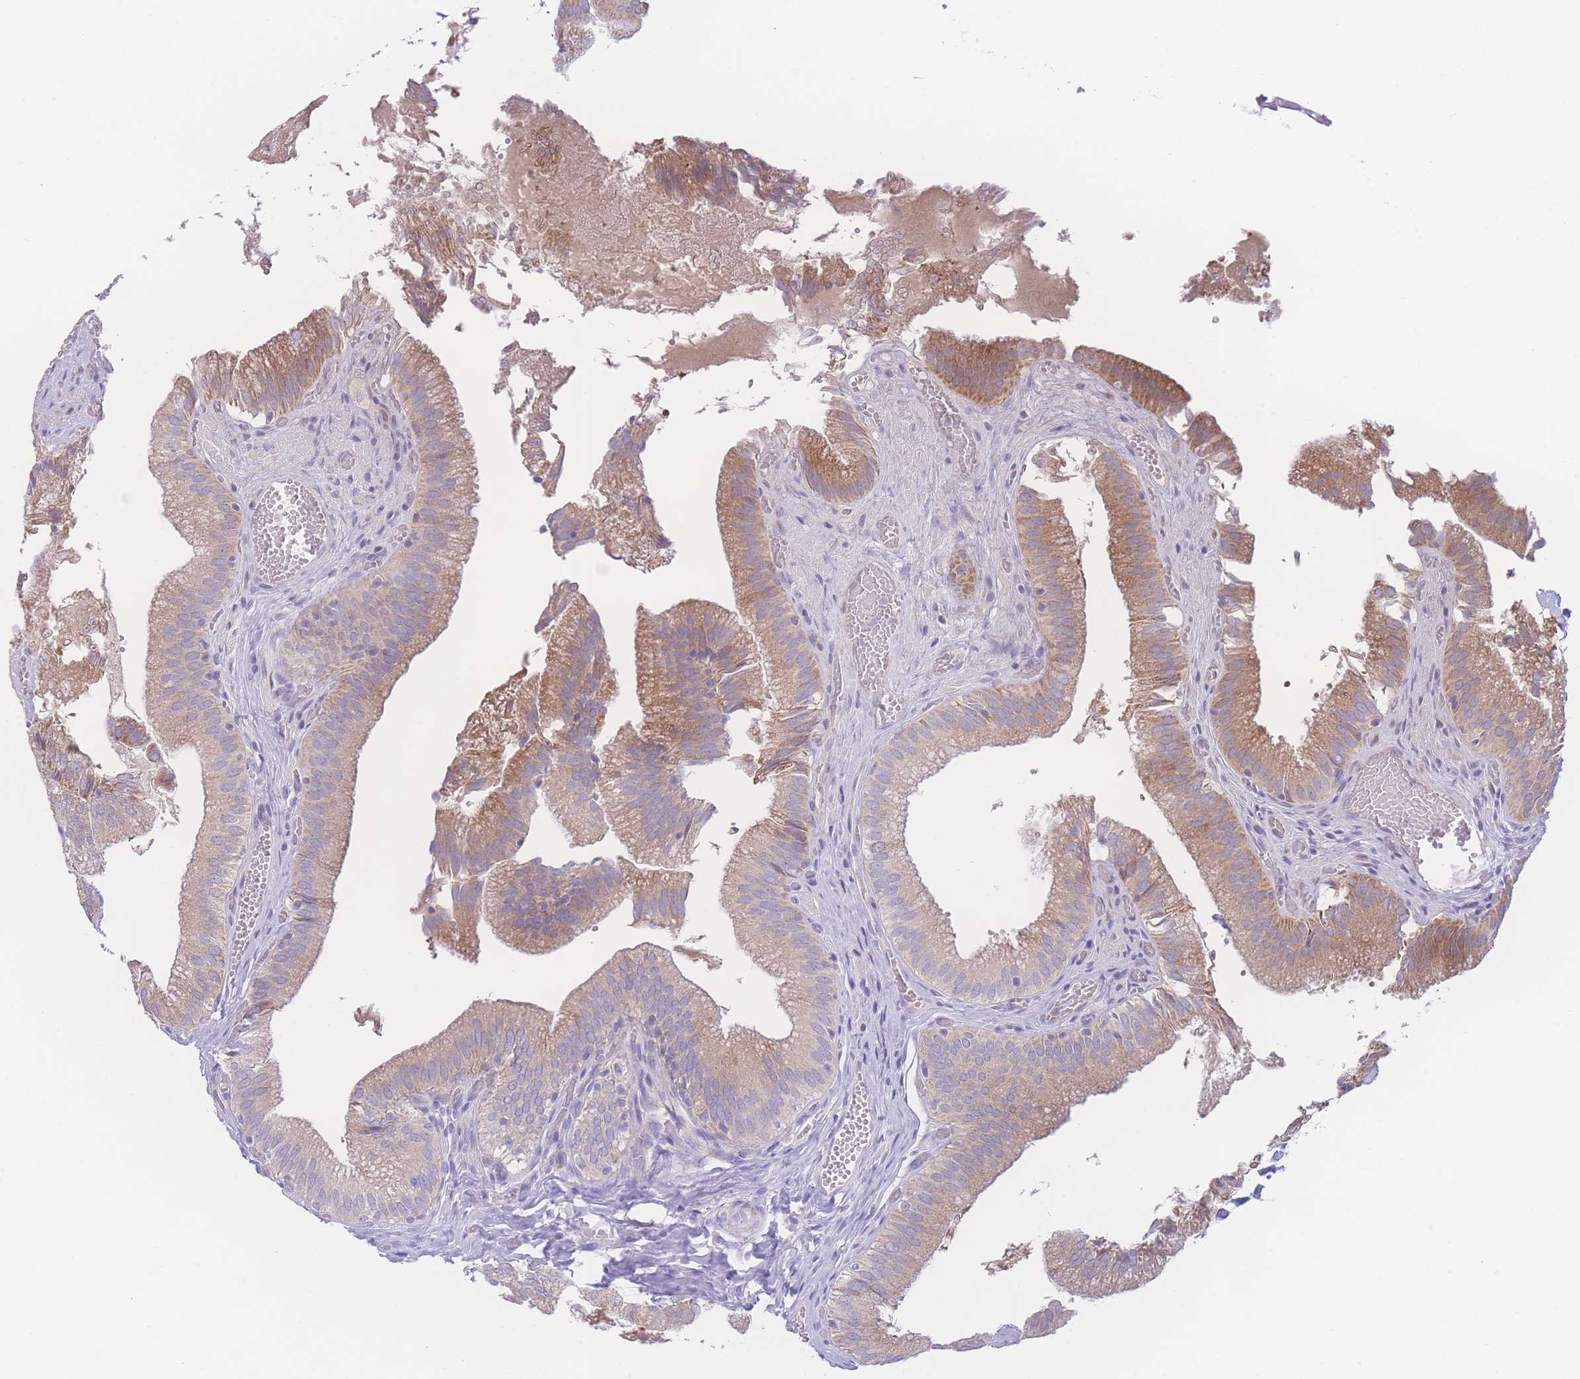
{"staining": {"intensity": "moderate", "quantity": "25%-75%", "location": "cytoplasmic/membranous"}, "tissue": "gallbladder", "cell_type": "Glandular cells", "image_type": "normal", "snomed": [{"axis": "morphology", "description": "Normal tissue, NOS"}, {"axis": "topography", "description": "Gallbladder"}, {"axis": "topography", "description": "Peripheral nerve tissue"}], "caption": "Protein expression analysis of unremarkable gallbladder exhibits moderate cytoplasmic/membranous staining in about 25%-75% of glandular cells.", "gene": "NBEAL1", "patient": {"sex": "male", "age": 17}}